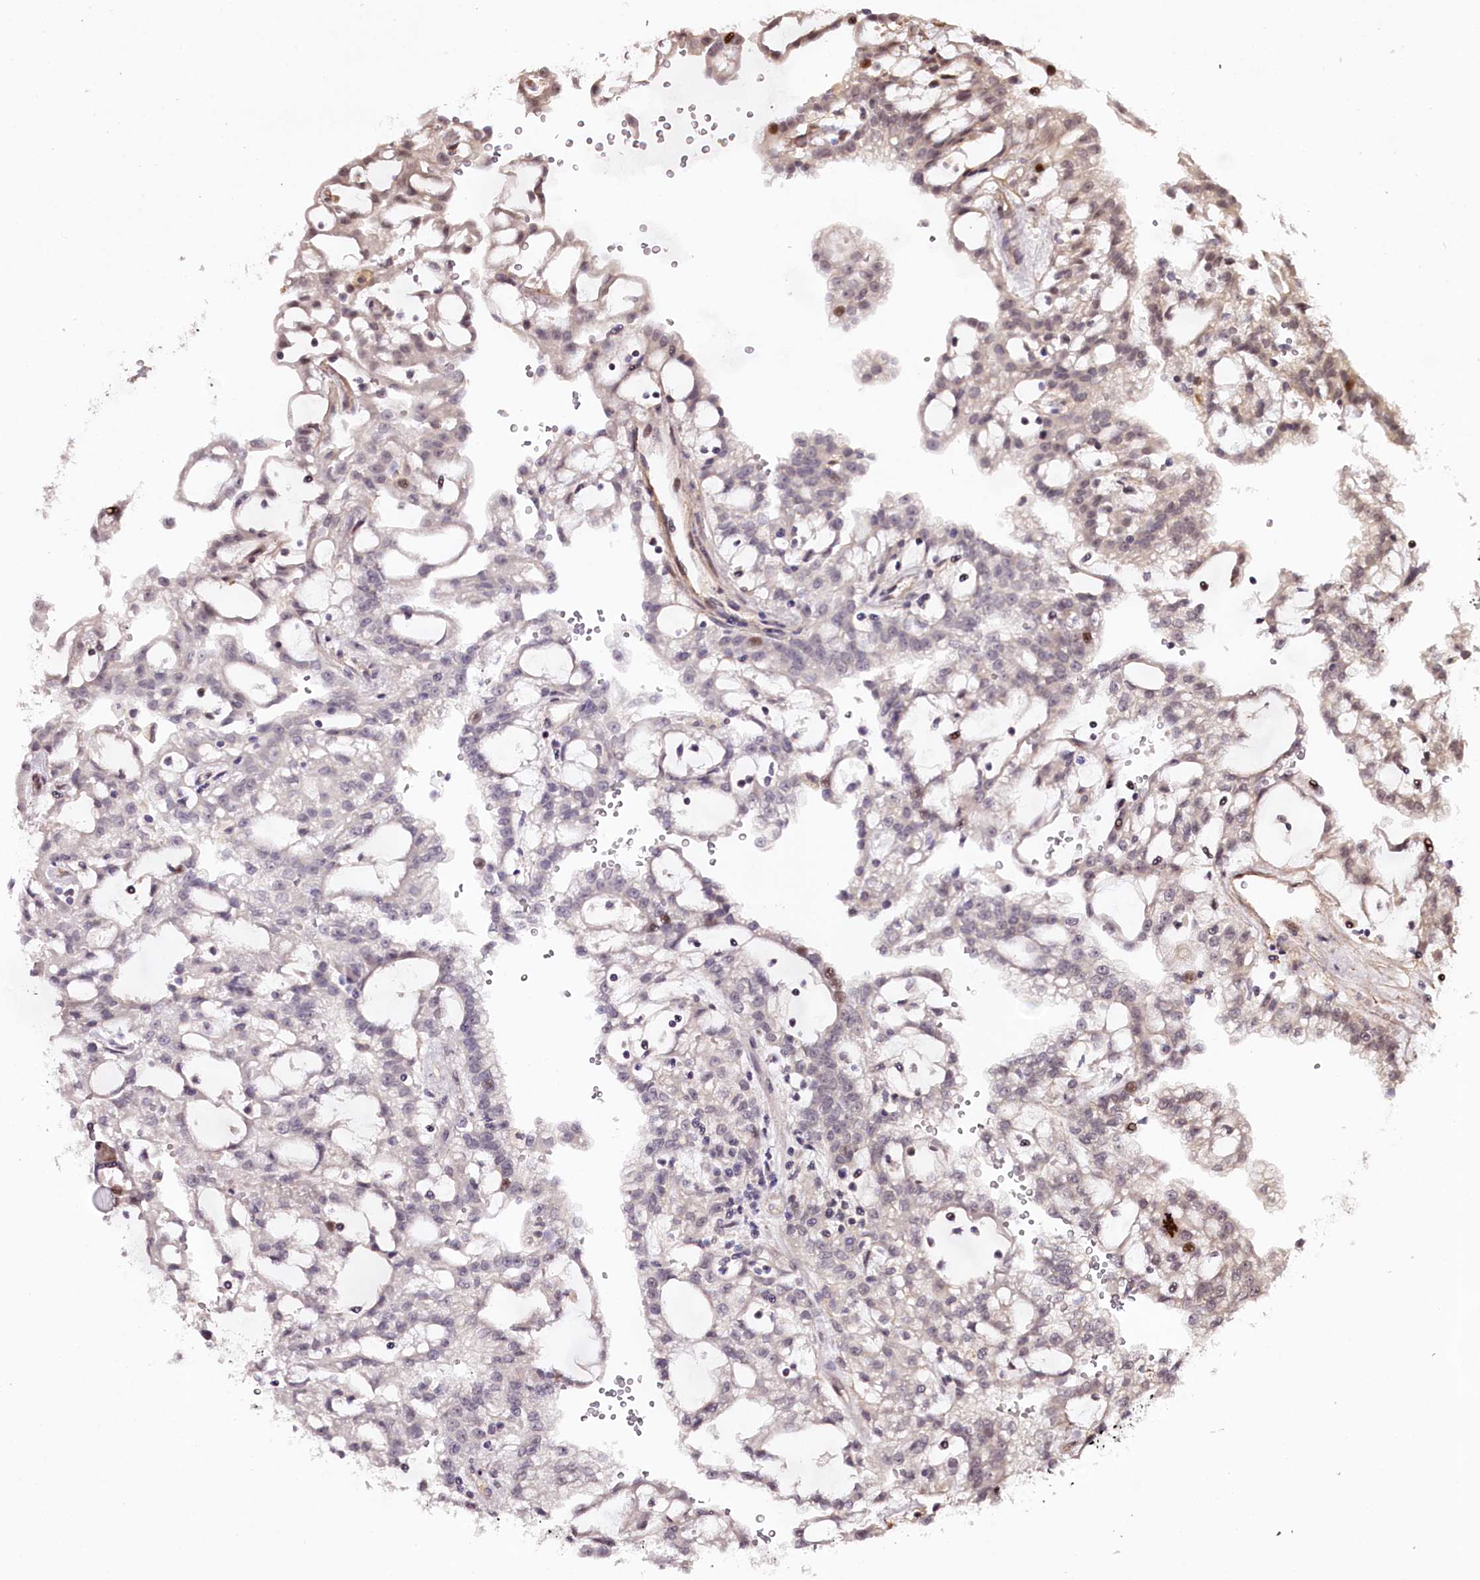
{"staining": {"intensity": "moderate", "quantity": "<25%", "location": "nuclear"}, "tissue": "renal cancer", "cell_type": "Tumor cells", "image_type": "cancer", "snomed": [{"axis": "morphology", "description": "Adenocarcinoma, NOS"}, {"axis": "topography", "description": "Kidney"}], "caption": "Moderate nuclear staining for a protein is appreciated in approximately <25% of tumor cells of renal adenocarcinoma using IHC.", "gene": "TTC33", "patient": {"sex": "male", "age": 63}}